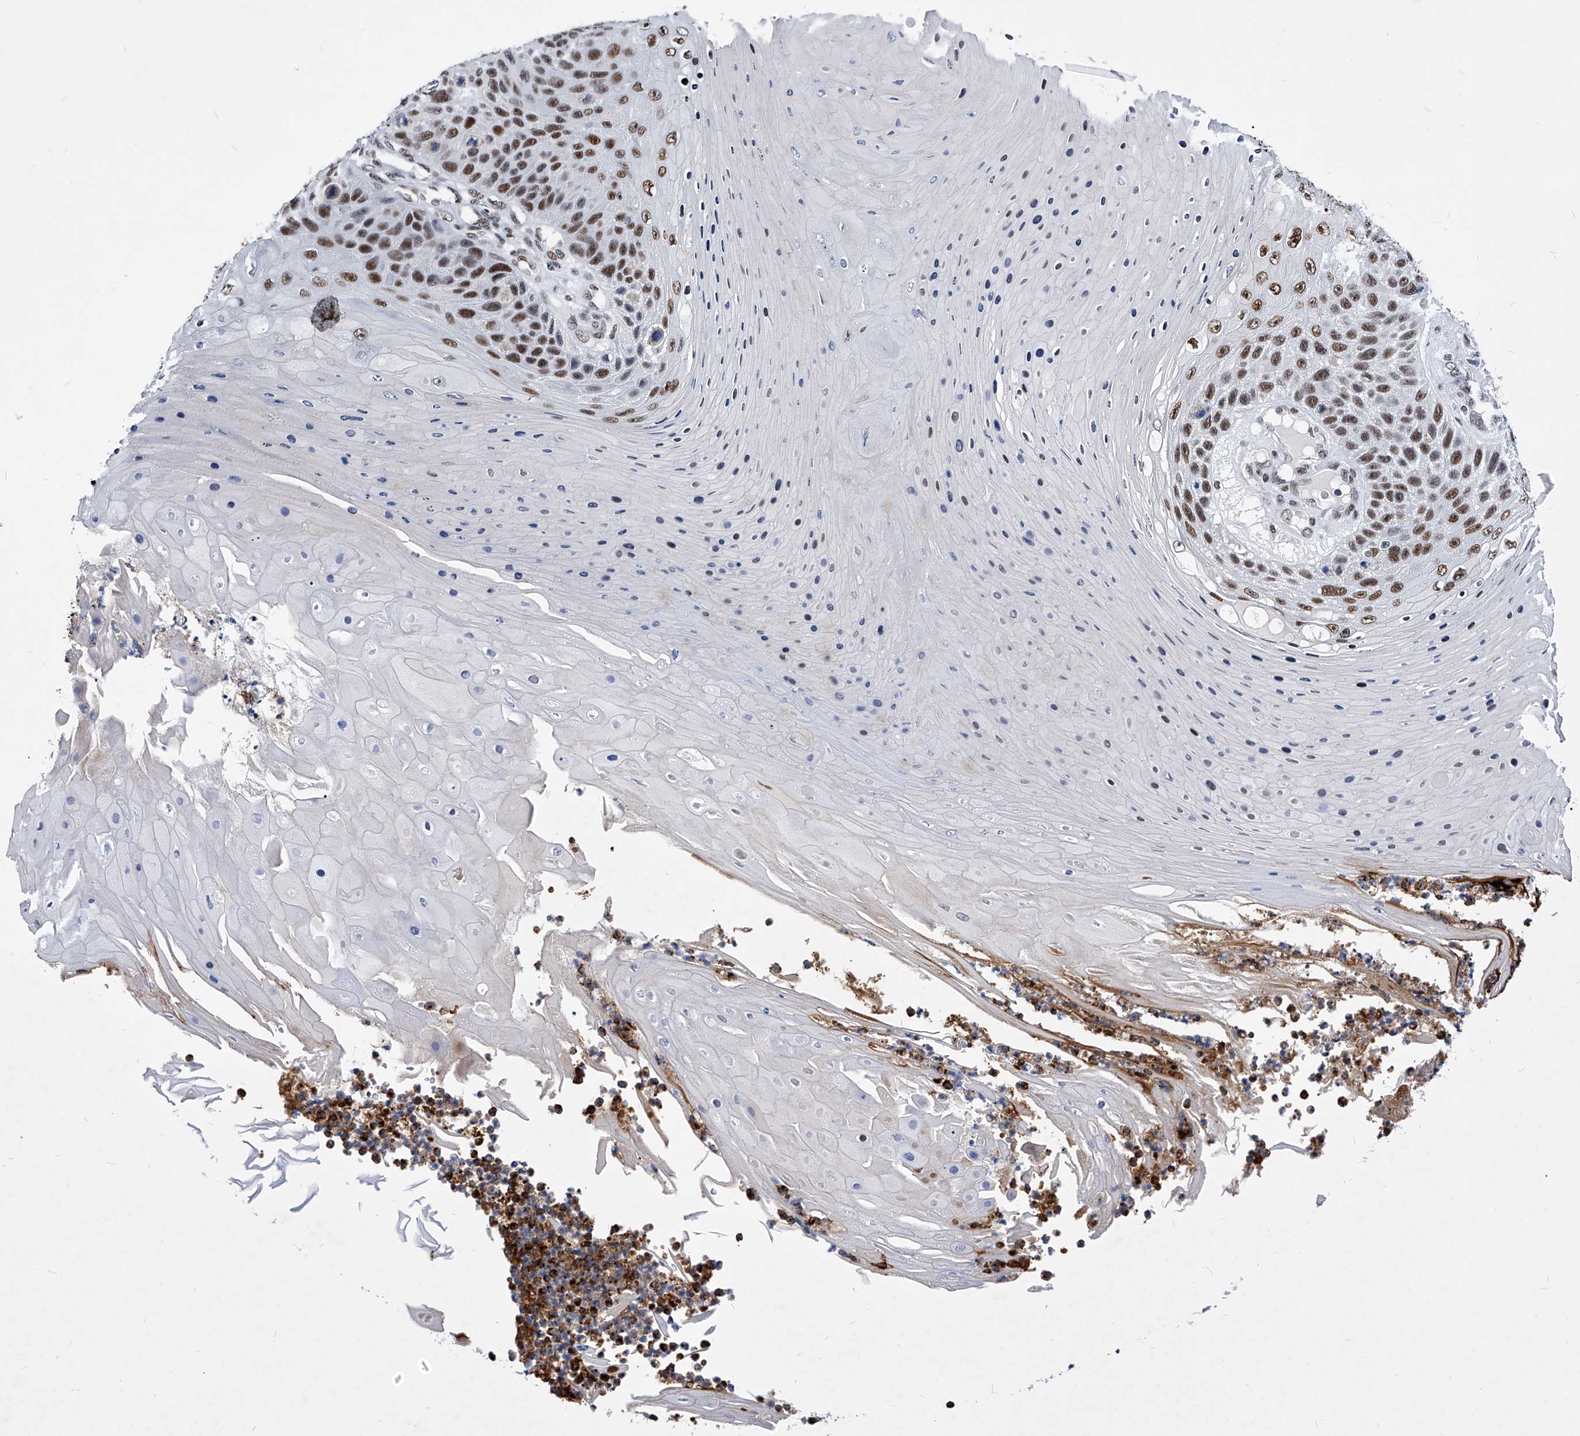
{"staining": {"intensity": "moderate", "quantity": ">75%", "location": "nuclear"}, "tissue": "skin cancer", "cell_type": "Tumor cells", "image_type": "cancer", "snomed": [{"axis": "morphology", "description": "Squamous cell carcinoma, NOS"}, {"axis": "topography", "description": "Skin"}], "caption": "About >75% of tumor cells in skin cancer (squamous cell carcinoma) reveal moderate nuclear protein staining as visualized by brown immunohistochemical staining.", "gene": "TESK2", "patient": {"sex": "female", "age": 88}}